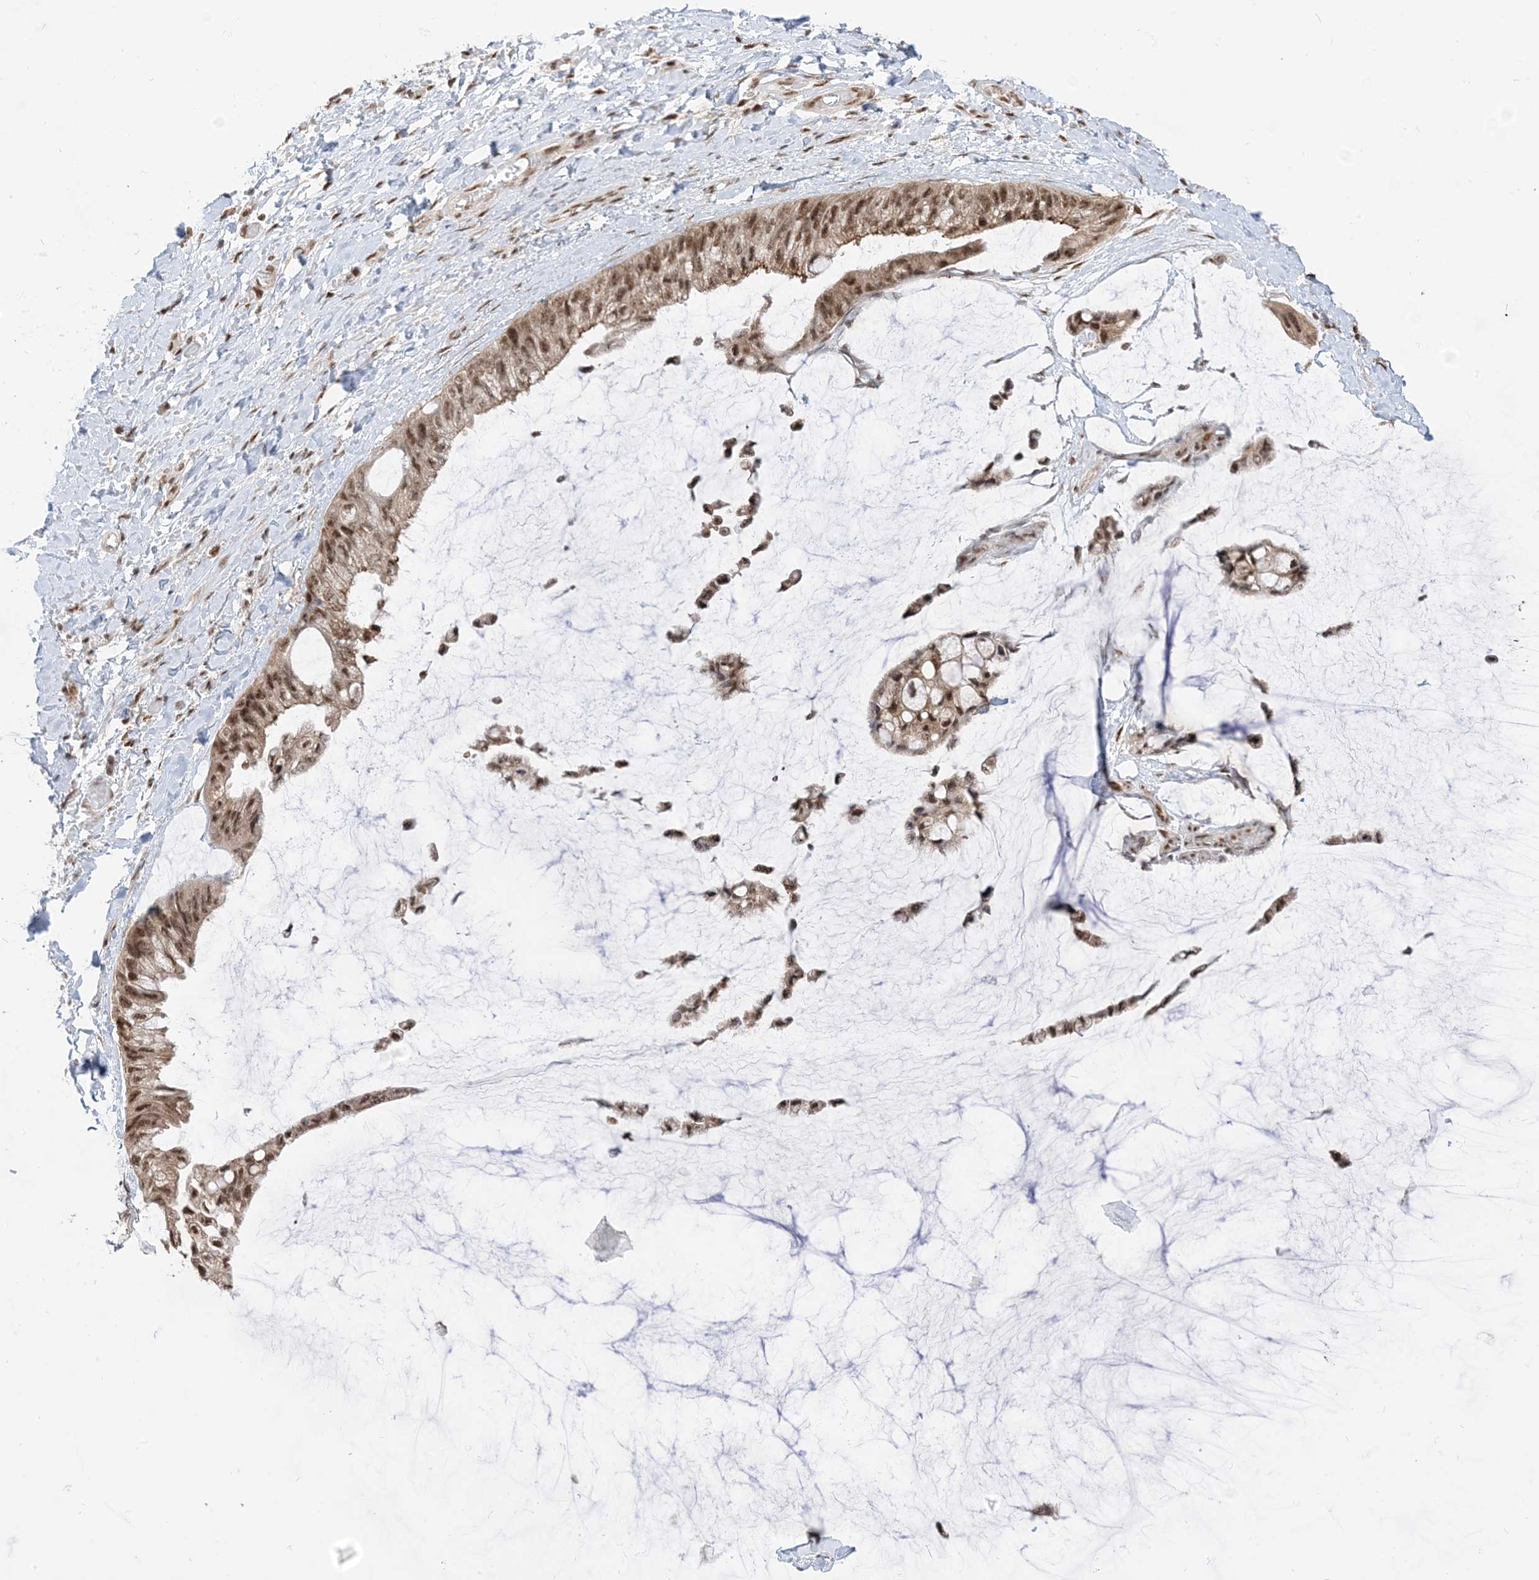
{"staining": {"intensity": "moderate", "quantity": ">75%", "location": "cytoplasmic/membranous,nuclear"}, "tissue": "ovarian cancer", "cell_type": "Tumor cells", "image_type": "cancer", "snomed": [{"axis": "morphology", "description": "Cystadenocarcinoma, mucinous, NOS"}, {"axis": "topography", "description": "Ovary"}], "caption": "Ovarian cancer (mucinous cystadenocarcinoma) stained with a protein marker shows moderate staining in tumor cells.", "gene": "ARGLU1", "patient": {"sex": "female", "age": 39}}